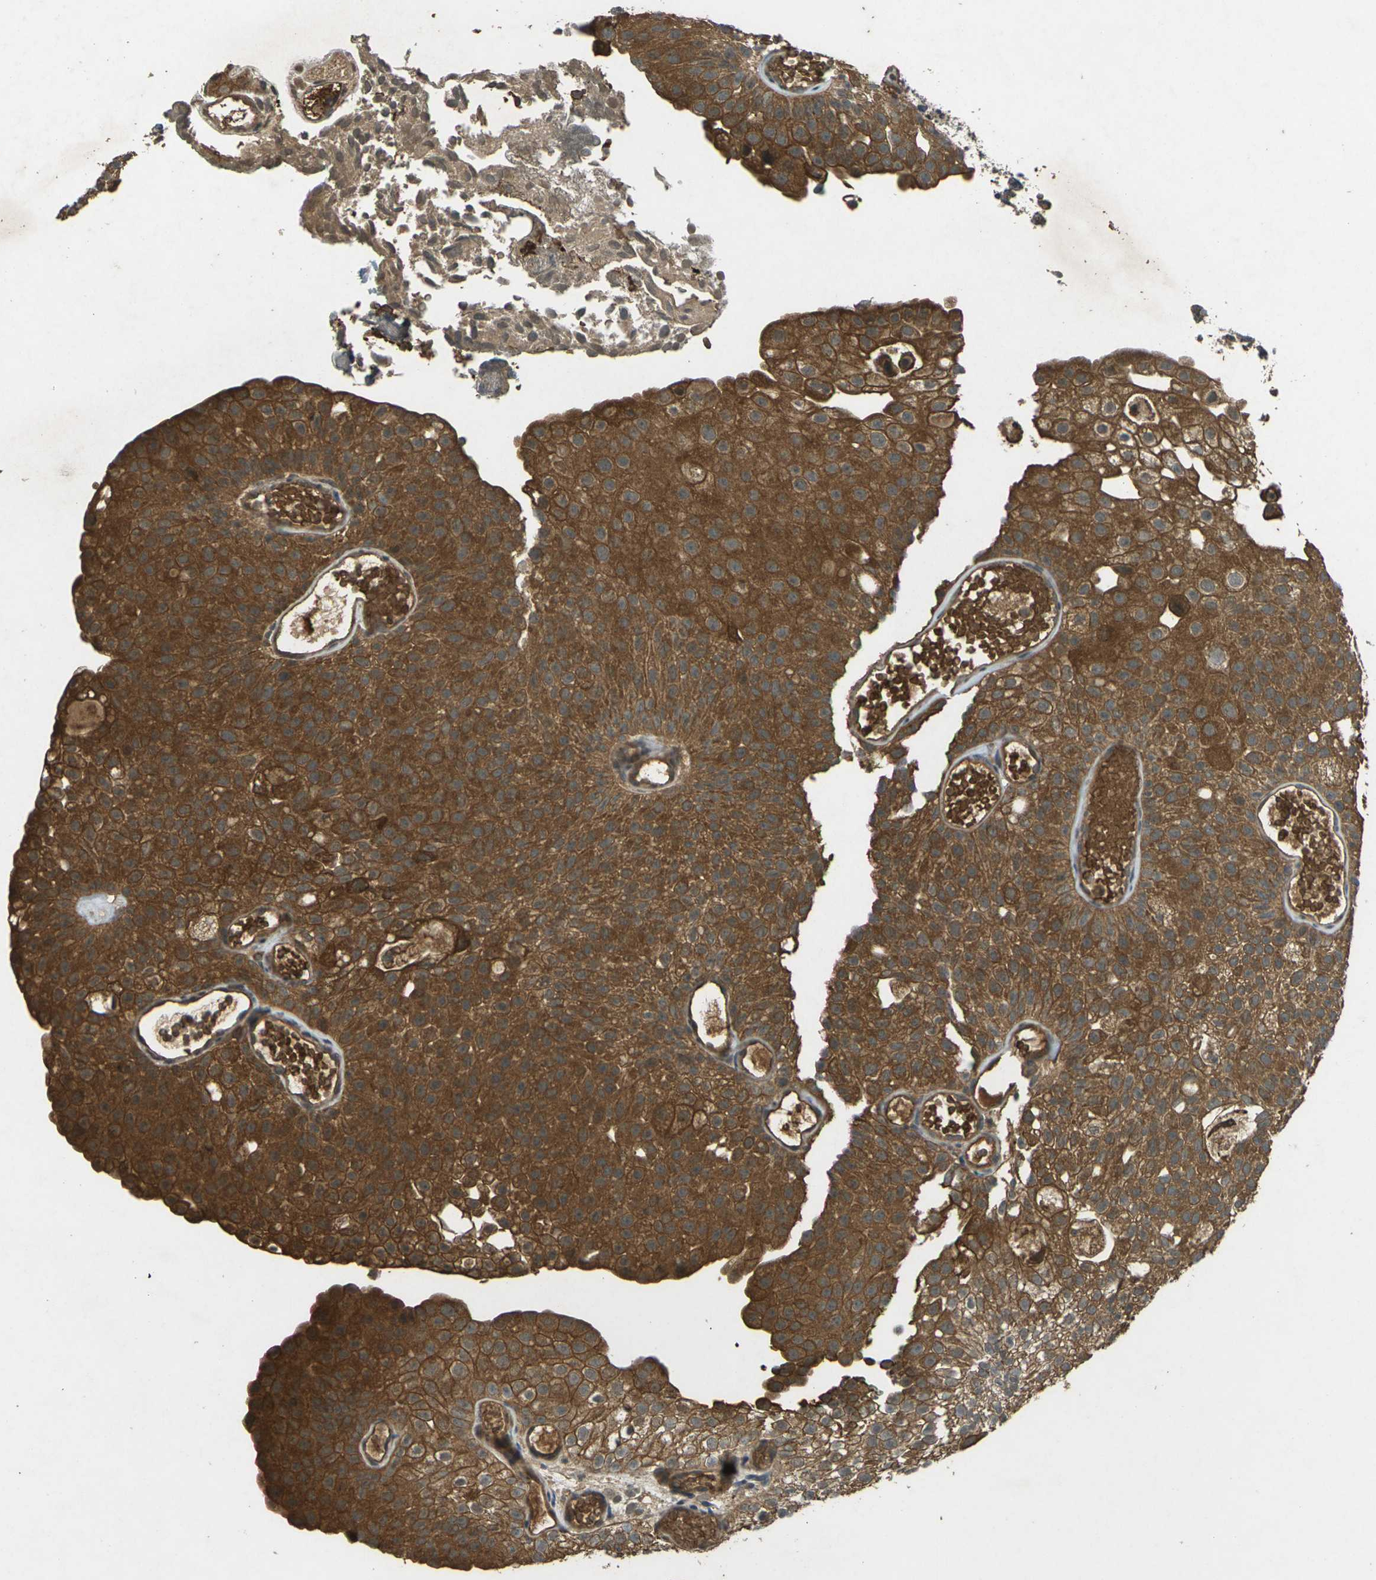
{"staining": {"intensity": "strong", "quantity": ">75%", "location": "cytoplasmic/membranous"}, "tissue": "urothelial cancer", "cell_type": "Tumor cells", "image_type": "cancer", "snomed": [{"axis": "morphology", "description": "Urothelial carcinoma, Low grade"}, {"axis": "topography", "description": "Urinary bladder"}], "caption": "An IHC photomicrograph of tumor tissue is shown. Protein staining in brown highlights strong cytoplasmic/membranous positivity in urothelial carcinoma (low-grade) within tumor cells.", "gene": "TAP1", "patient": {"sex": "male", "age": 78}}